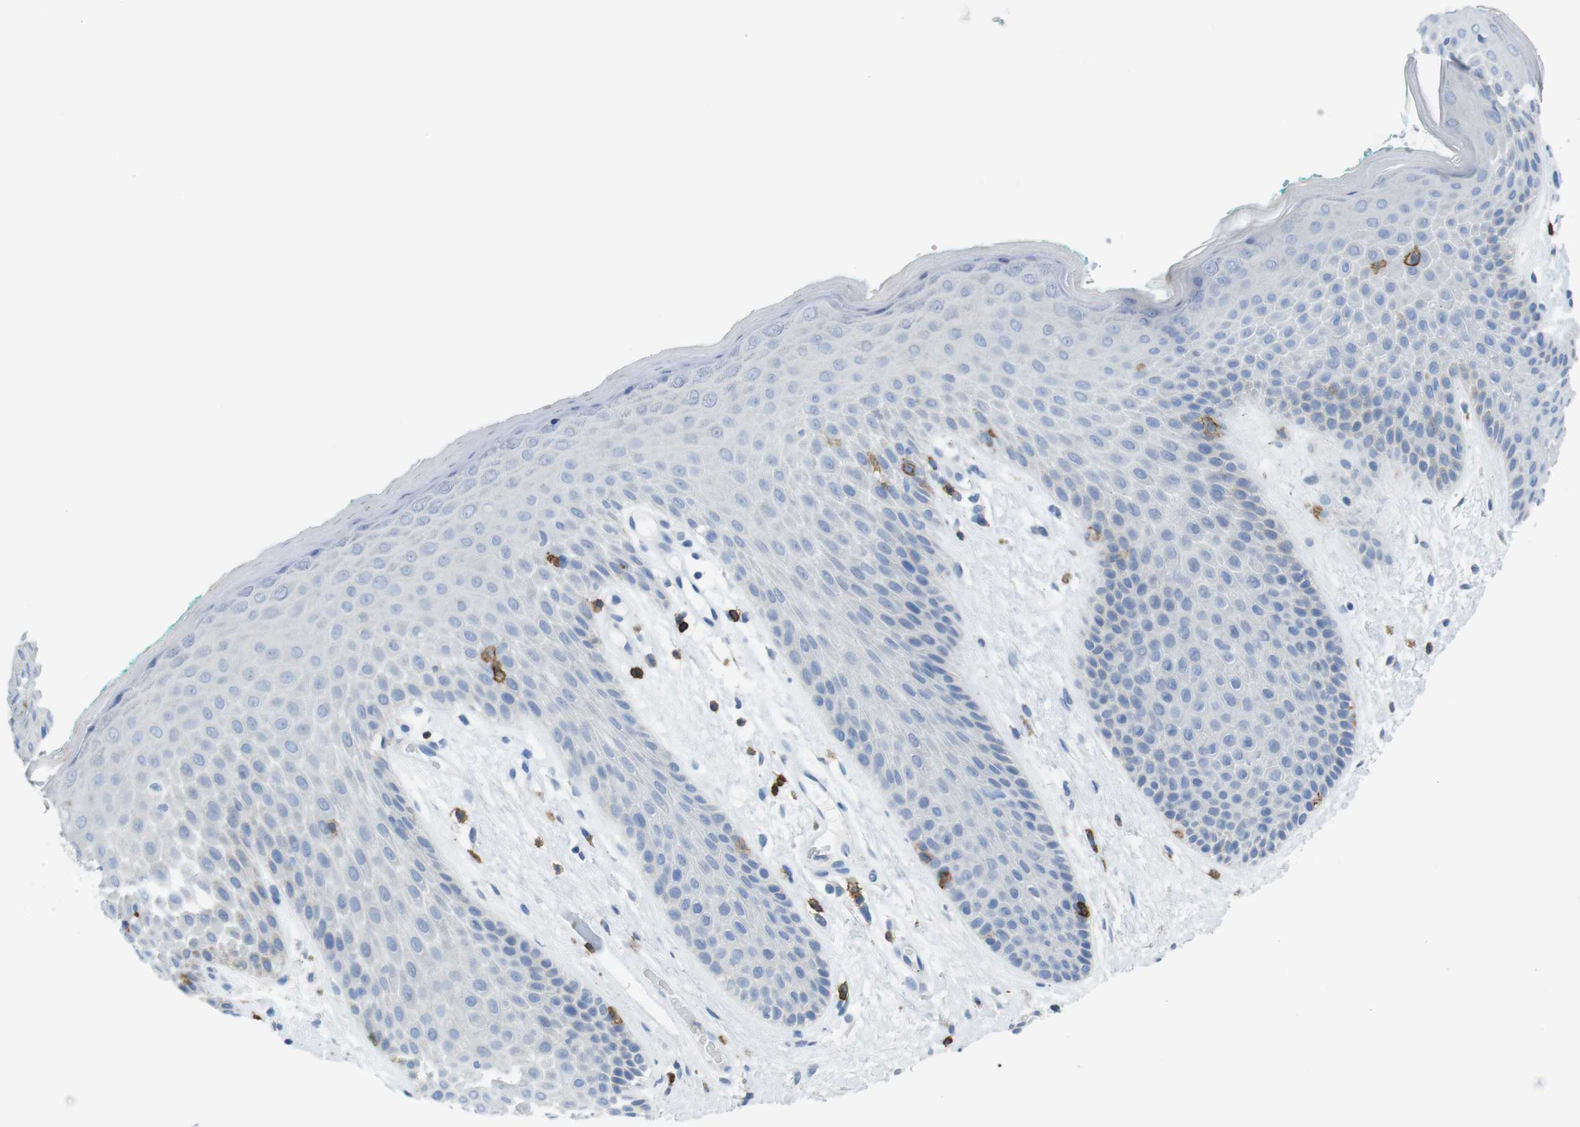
{"staining": {"intensity": "negative", "quantity": "none", "location": "none"}, "tissue": "skin", "cell_type": "Epidermal cells", "image_type": "normal", "snomed": [{"axis": "morphology", "description": "Normal tissue, NOS"}, {"axis": "topography", "description": "Anal"}], "caption": "Epidermal cells are negative for brown protein staining in unremarkable skin. (Immunohistochemistry (ihc), brightfield microscopy, high magnification).", "gene": "CD5", "patient": {"sex": "male", "age": 74}}